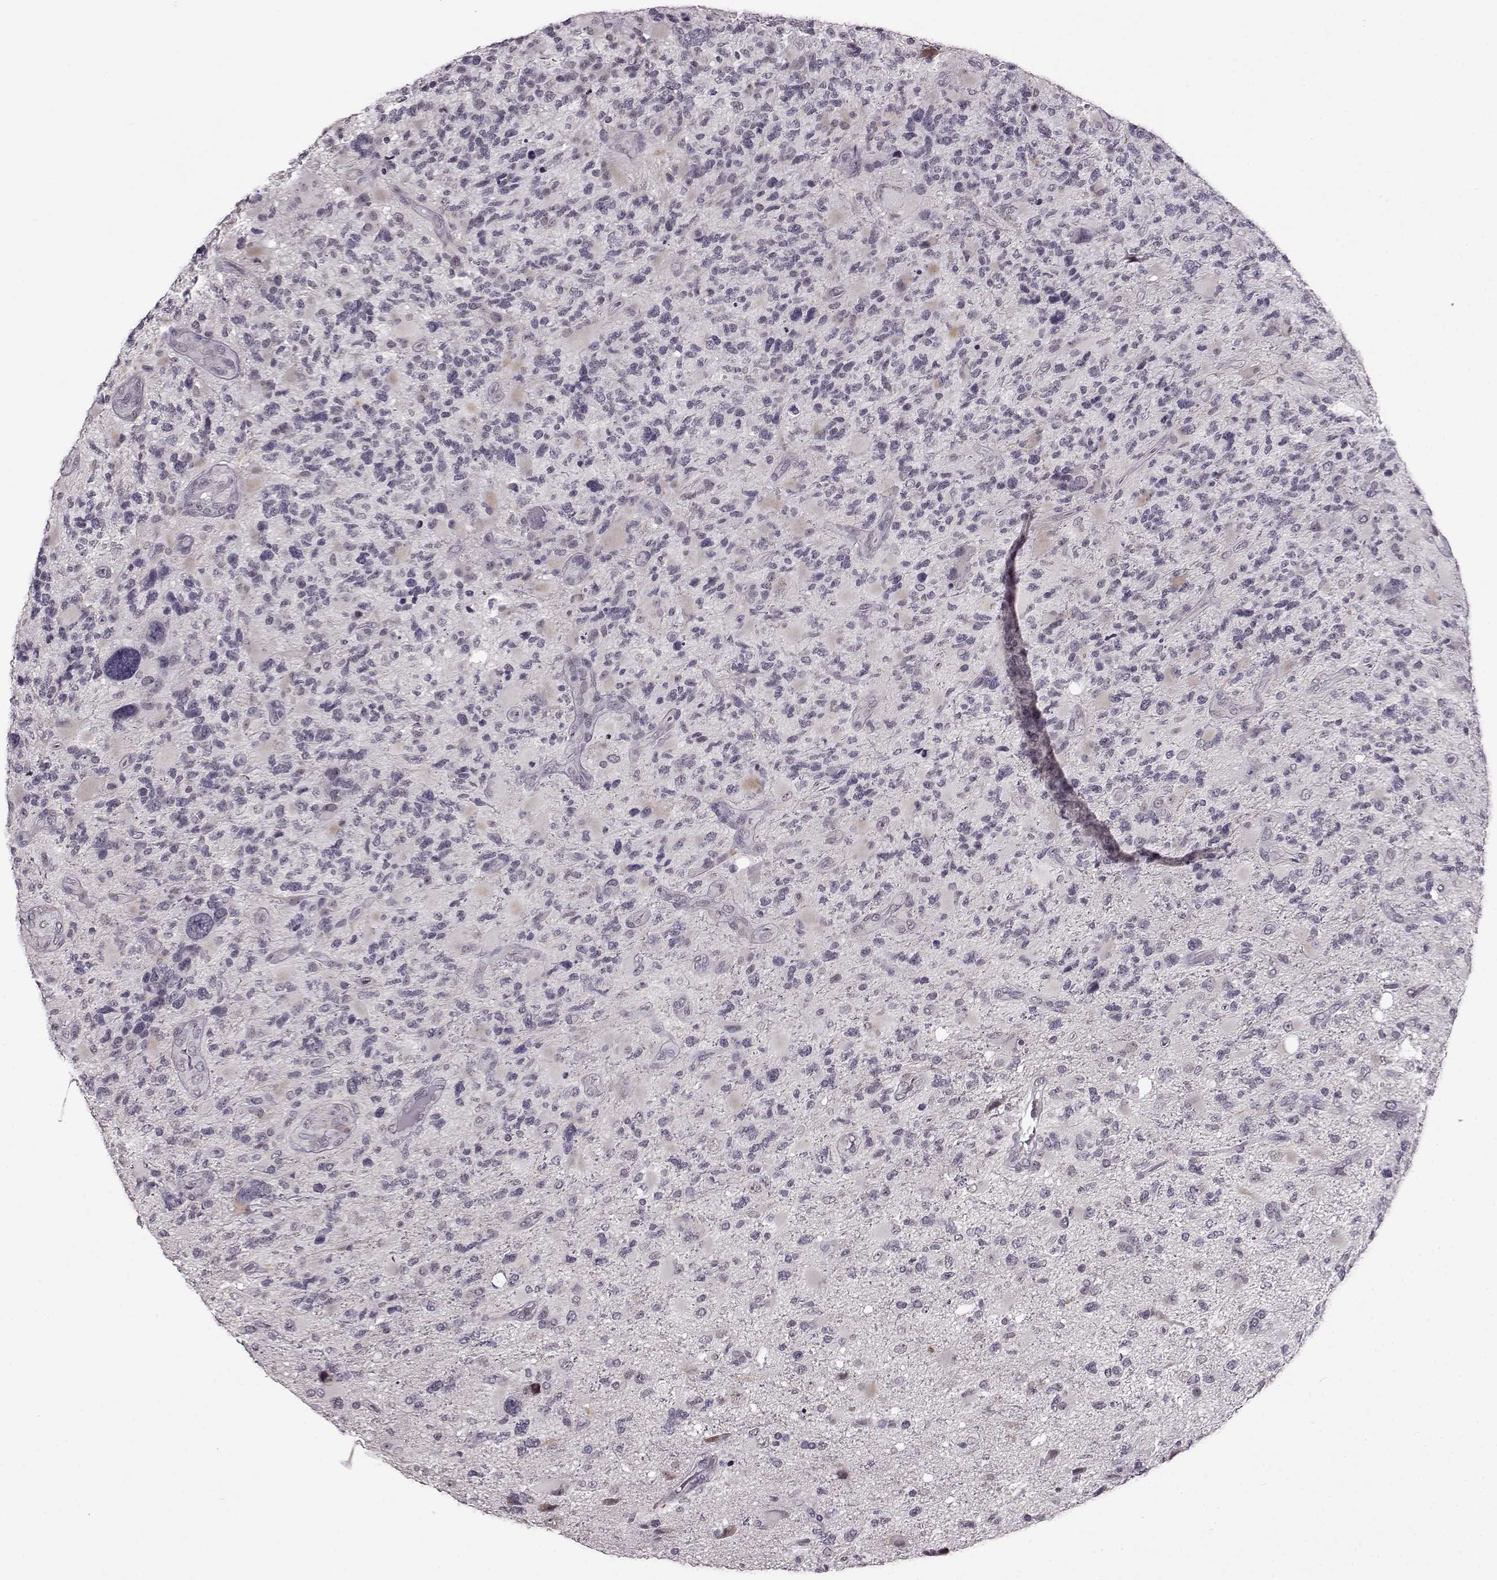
{"staining": {"intensity": "negative", "quantity": "none", "location": "none"}, "tissue": "glioma", "cell_type": "Tumor cells", "image_type": "cancer", "snomed": [{"axis": "morphology", "description": "Glioma, malignant, High grade"}, {"axis": "topography", "description": "Brain"}], "caption": "The histopathology image shows no staining of tumor cells in malignant high-grade glioma. Nuclei are stained in blue.", "gene": "RP1L1", "patient": {"sex": "female", "age": 71}}